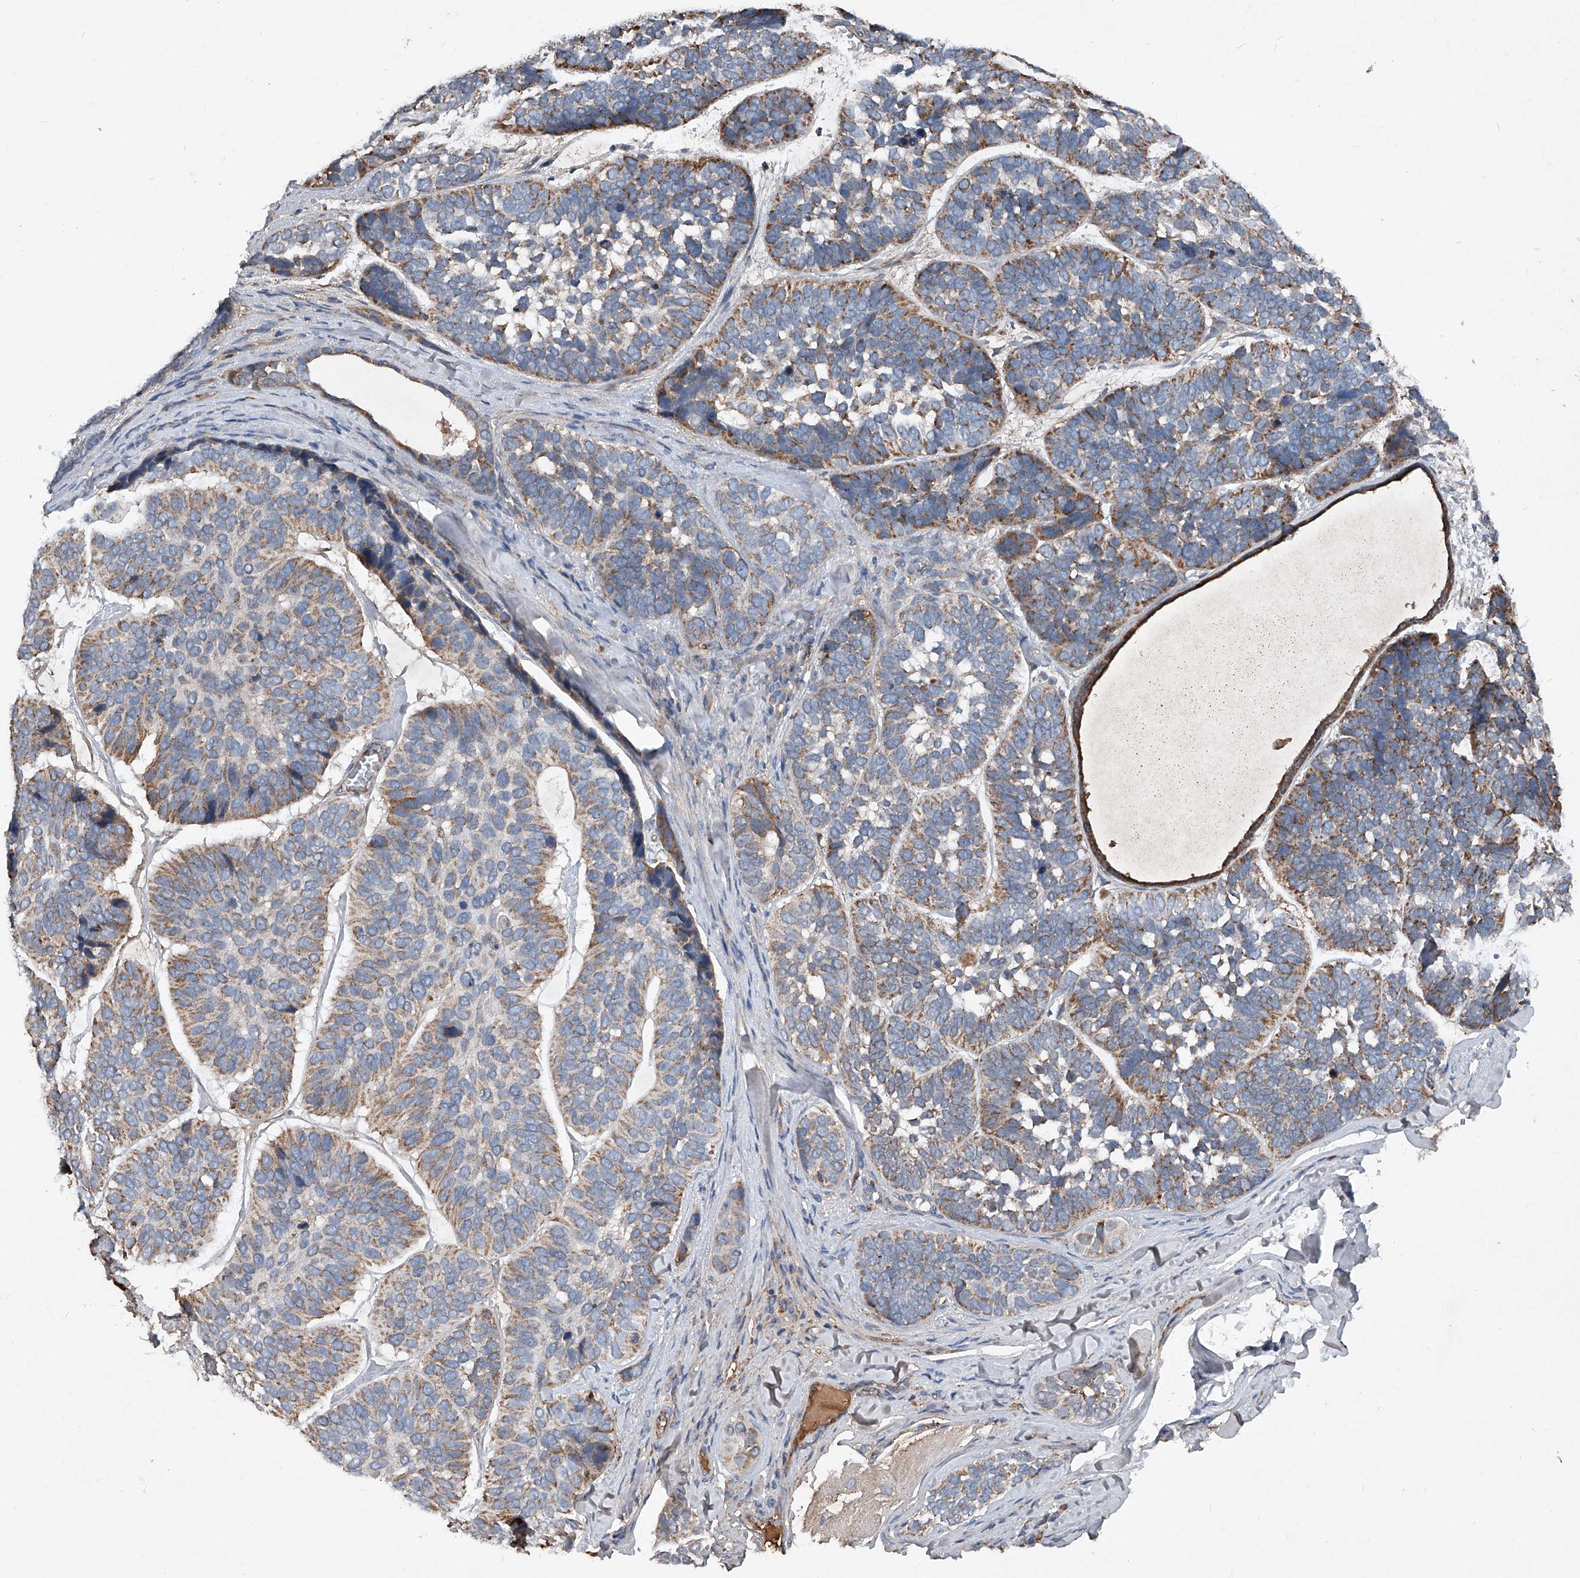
{"staining": {"intensity": "moderate", "quantity": "25%-75%", "location": "cytoplasmic/membranous"}, "tissue": "skin cancer", "cell_type": "Tumor cells", "image_type": "cancer", "snomed": [{"axis": "morphology", "description": "Basal cell carcinoma"}, {"axis": "topography", "description": "Skin"}], "caption": "The histopathology image displays staining of basal cell carcinoma (skin), revealing moderate cytoplasmic/membranous protein positivity (brown color) within tumor cells.", "gene": "SDHA", "patient": {"sex": "male", "age": 62}}